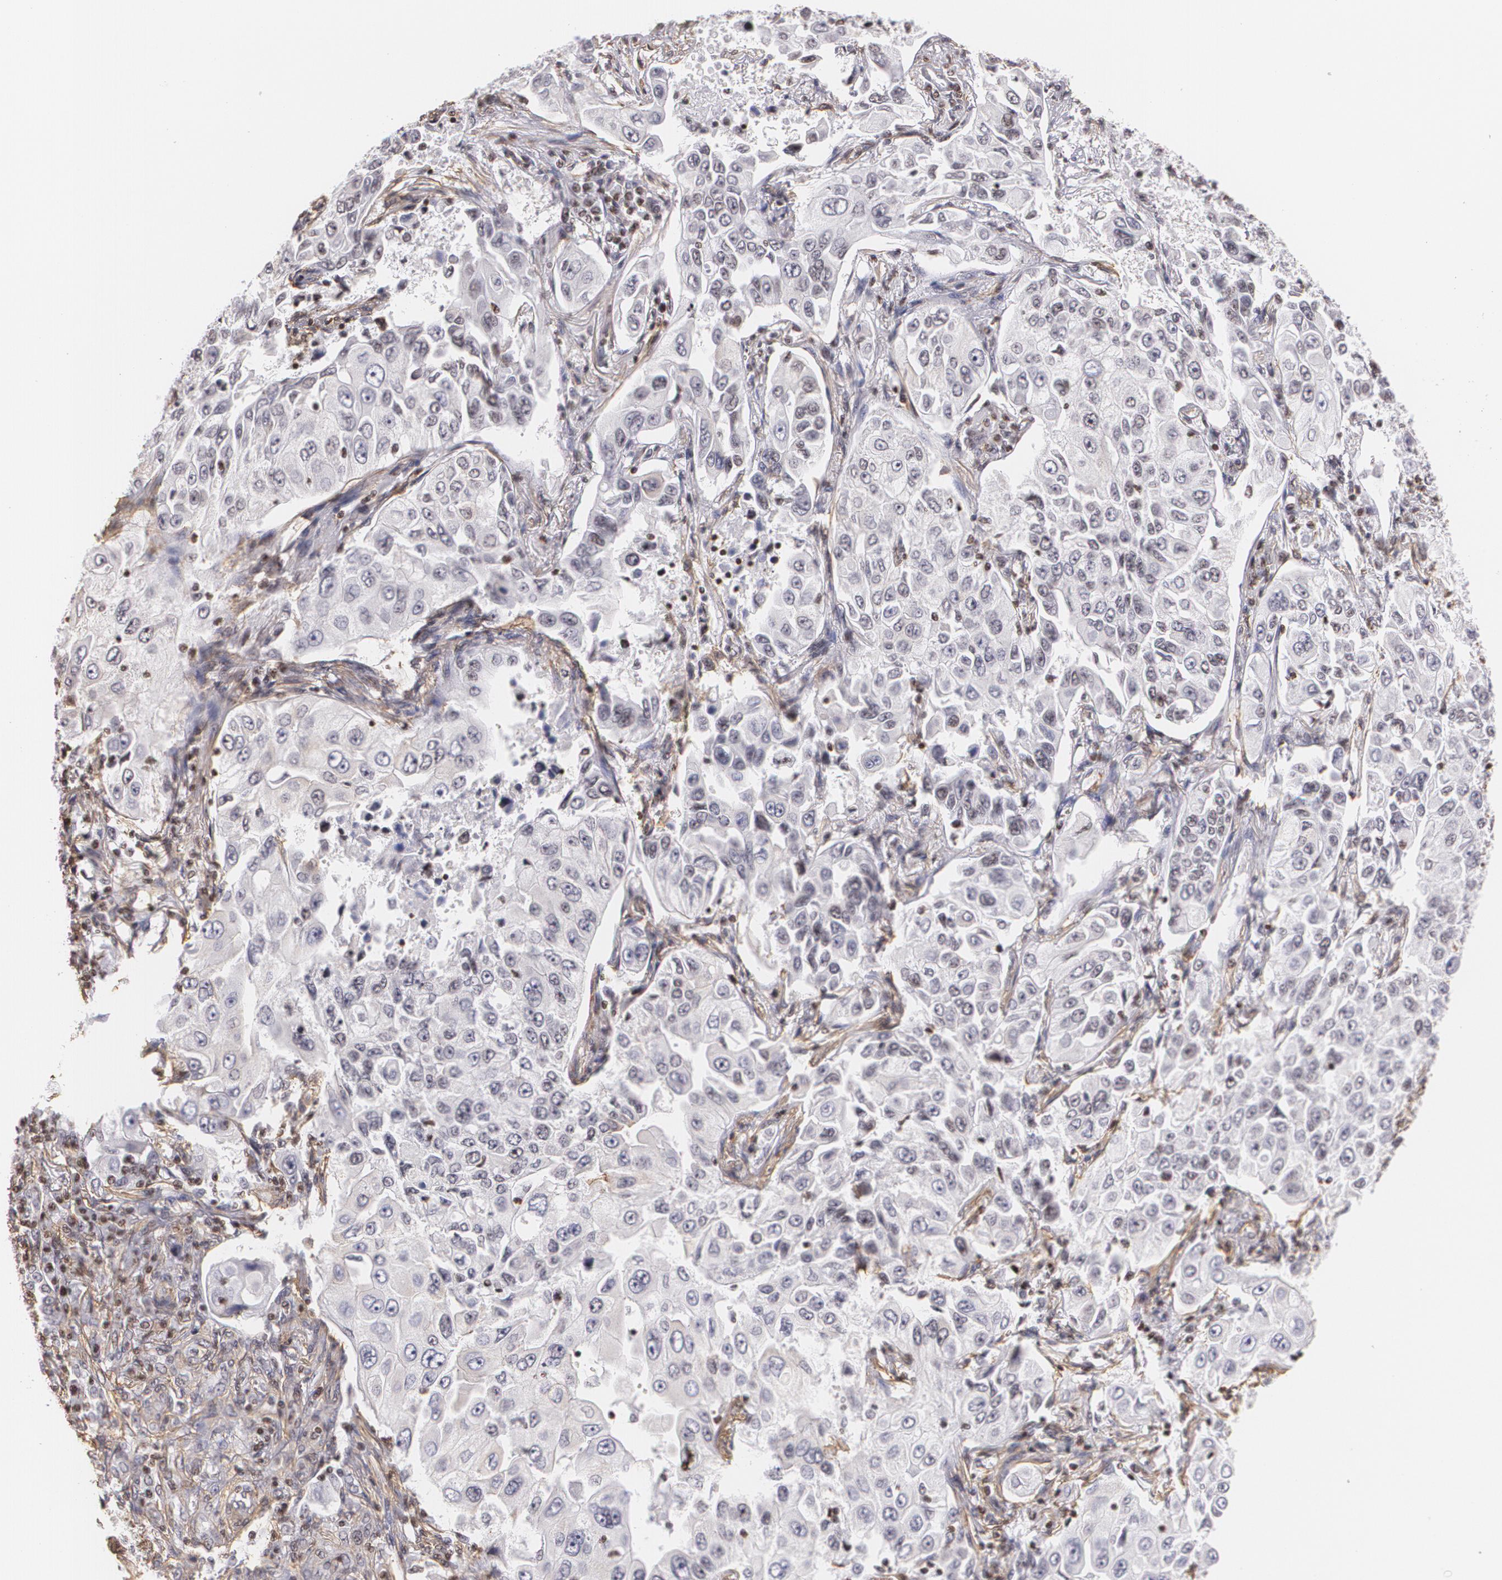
{"staining": {"intensity": "weak", "quantity": "<25%", "location": "cytoplasmic/membranous"}, "tissue": "lung cancer", "cell_type": "Tumor cells", "image_type": "cancer", "snomed": [{"axis": "morphology", "description": "Adenocarcinoma, NOS"}, {"axis": "topography", "description": "Lung"}], "caption": "DAB (3,3'-diaminobenzidine) immunohistochemical staining of human lung cancer shows no significant expression in tumor cells.", "gene": "VAMP1", "patient": {"sex": "male", "age": 84}}